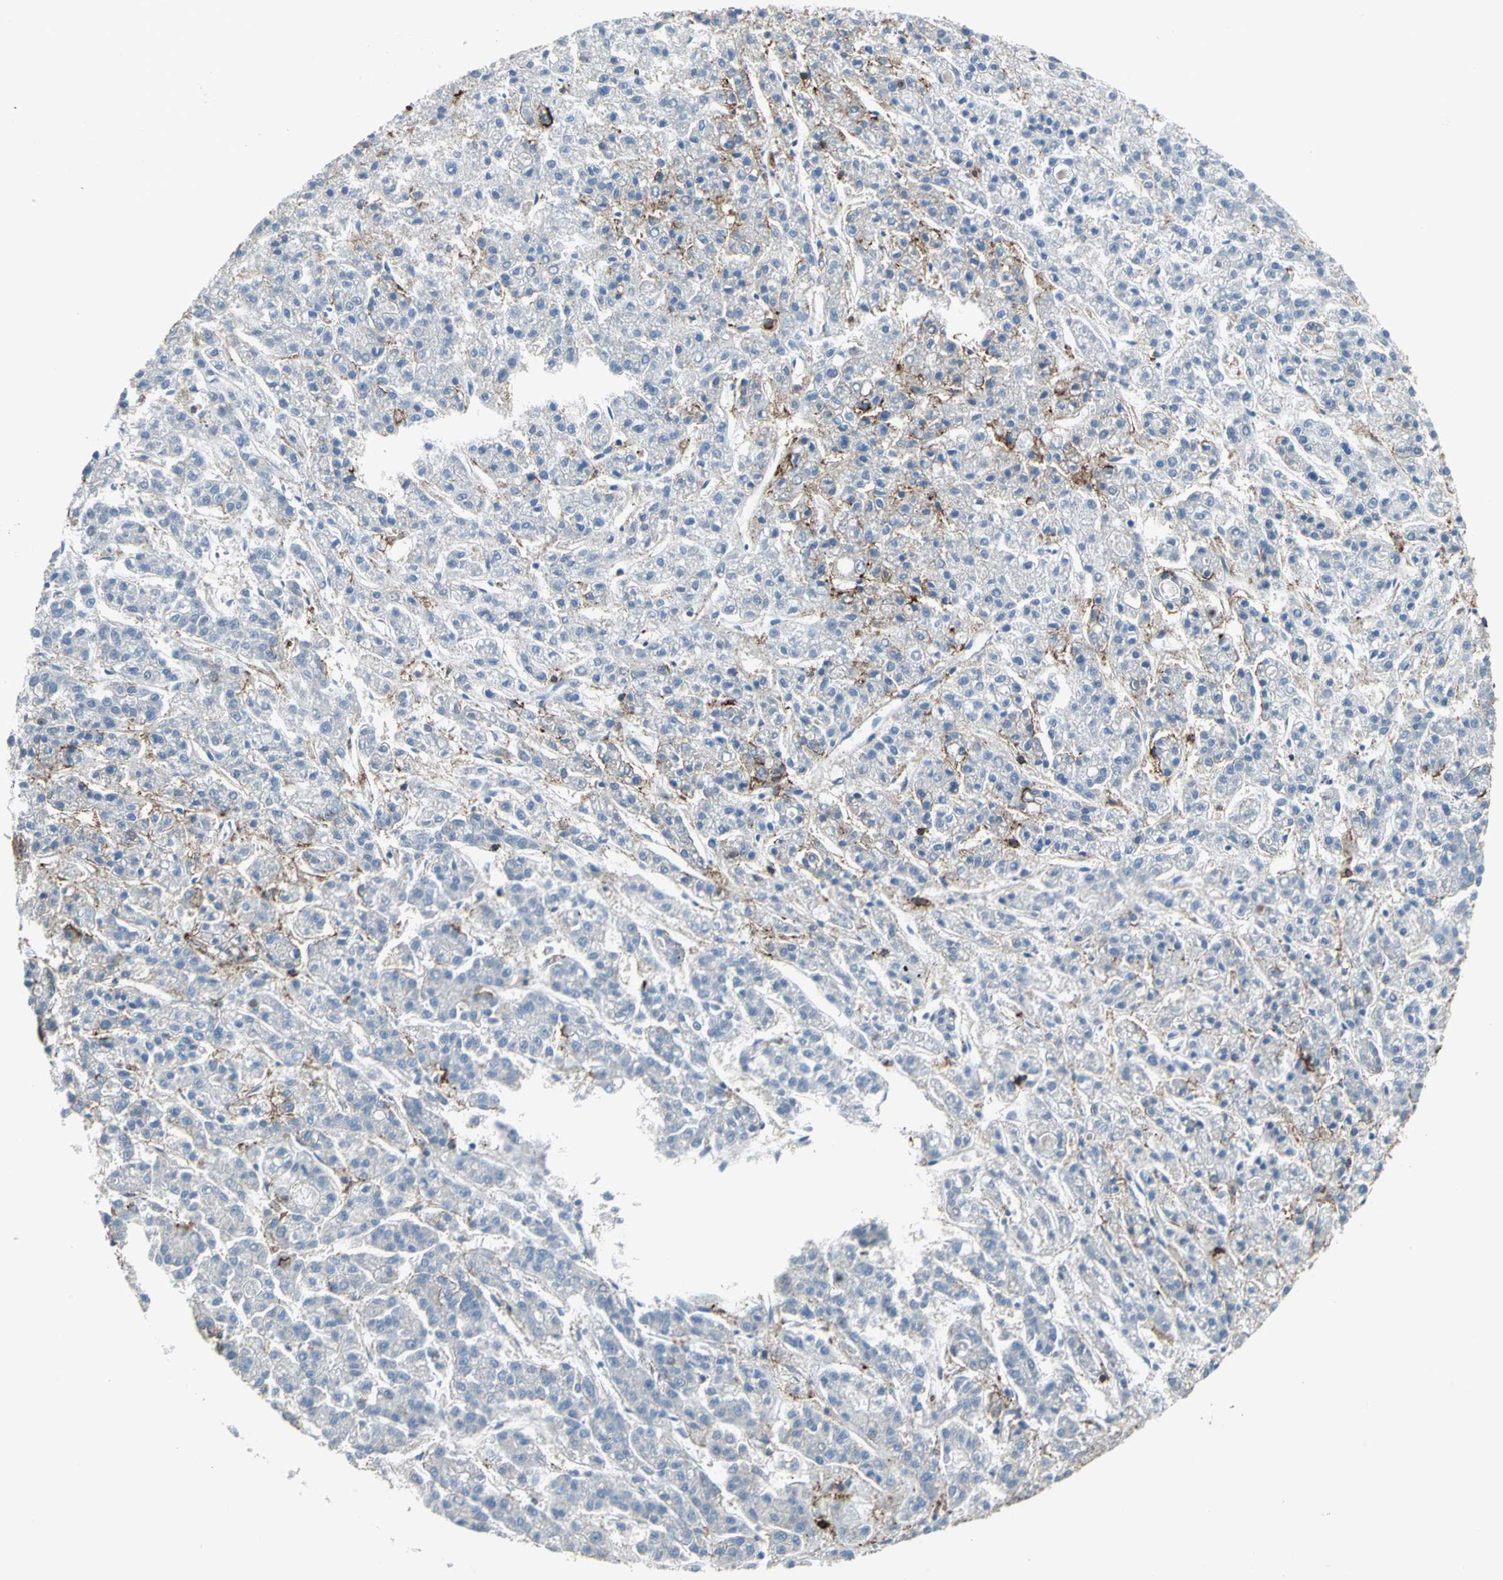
{"staining": {"intensity": "negative", "quantity": "none", "location": "none"}, "tissue": "liver cancer", "cell_type": "Tumor cells", "image_type": "cancer", "snomed": [{"axis": "morphology", "description": "Carcinoma, Hepatocellular, NOS"}, {"axis": "topography", "description": "Liver"}], "caption": "Hepatocellular carcinoma (liver) was stained to show a protein in brown. There is no significant expression in tumor cells. The staining was performed using DAB (3,3'-diaminobenzidine) to visualize the protein expression in brown, while the nuclei were stained in blue with hematoxylin (Magnification: 20x).", "gene": "CD44", "patient": {"sex": "male", "age": 70}}